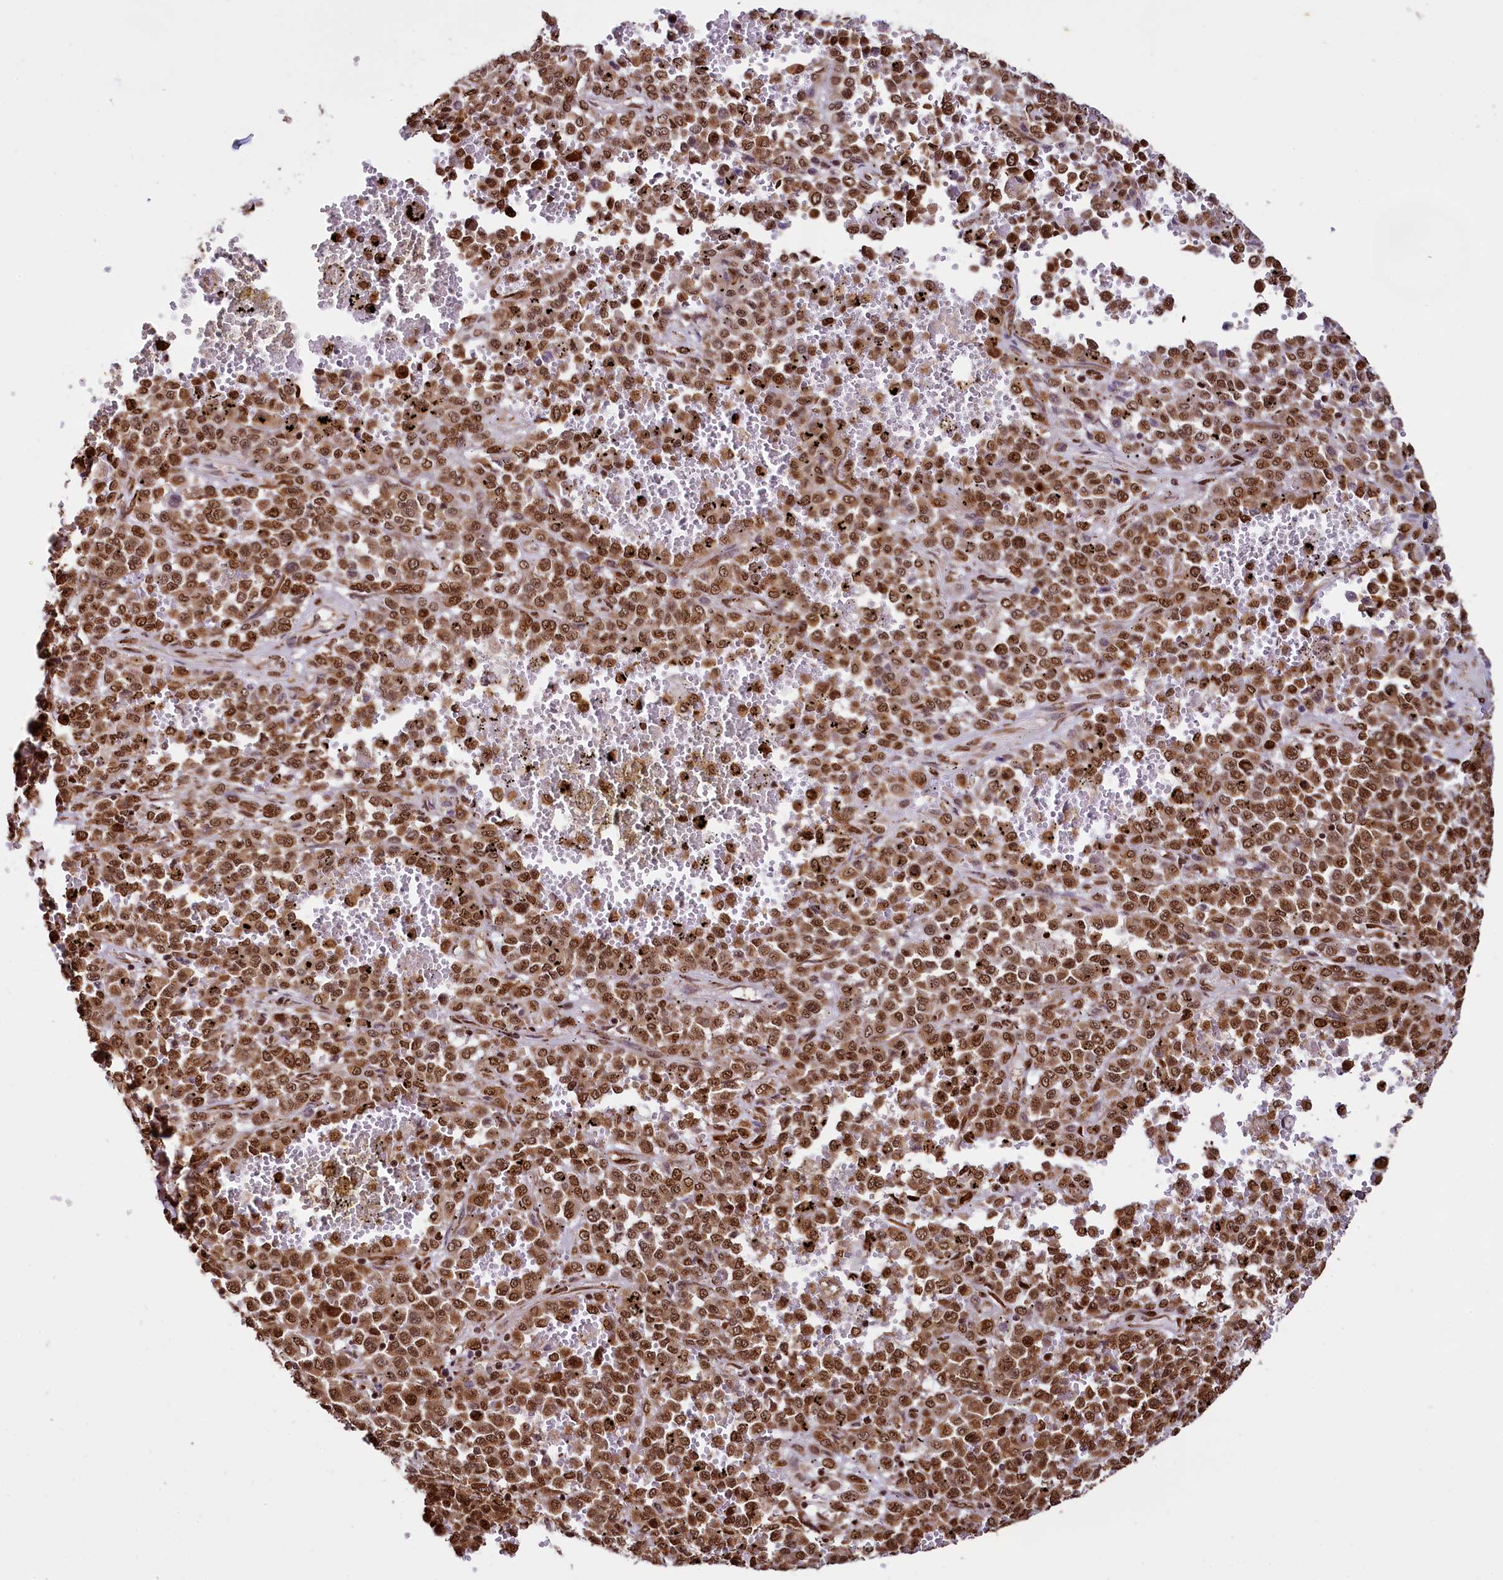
{"staining": {"intensity": "moderate", "quantity": ">75%", "location": "cytoplasmic/membranous,nuclear"}, "tissue": "melanoma", "cell_type": "Tumor cells", "image_type": "cancer", "snomed": [{"axis": "morphology", "description": "Malignant melanoma, Metastatic site"}, {"axis": "topography", "description": "Pancreas"}], "caption": "Immunohistochemistry (IHC) photomicrograph of malignant melanoma (metastatic site) stained for a protein (brown), which demonstrates medium levels of moderate cytoplasmic/membranous and nuclear staining in about >75% of tumor cells.", "gene": "PDS5B", "patient": {"sex": "female", "age": 30}}